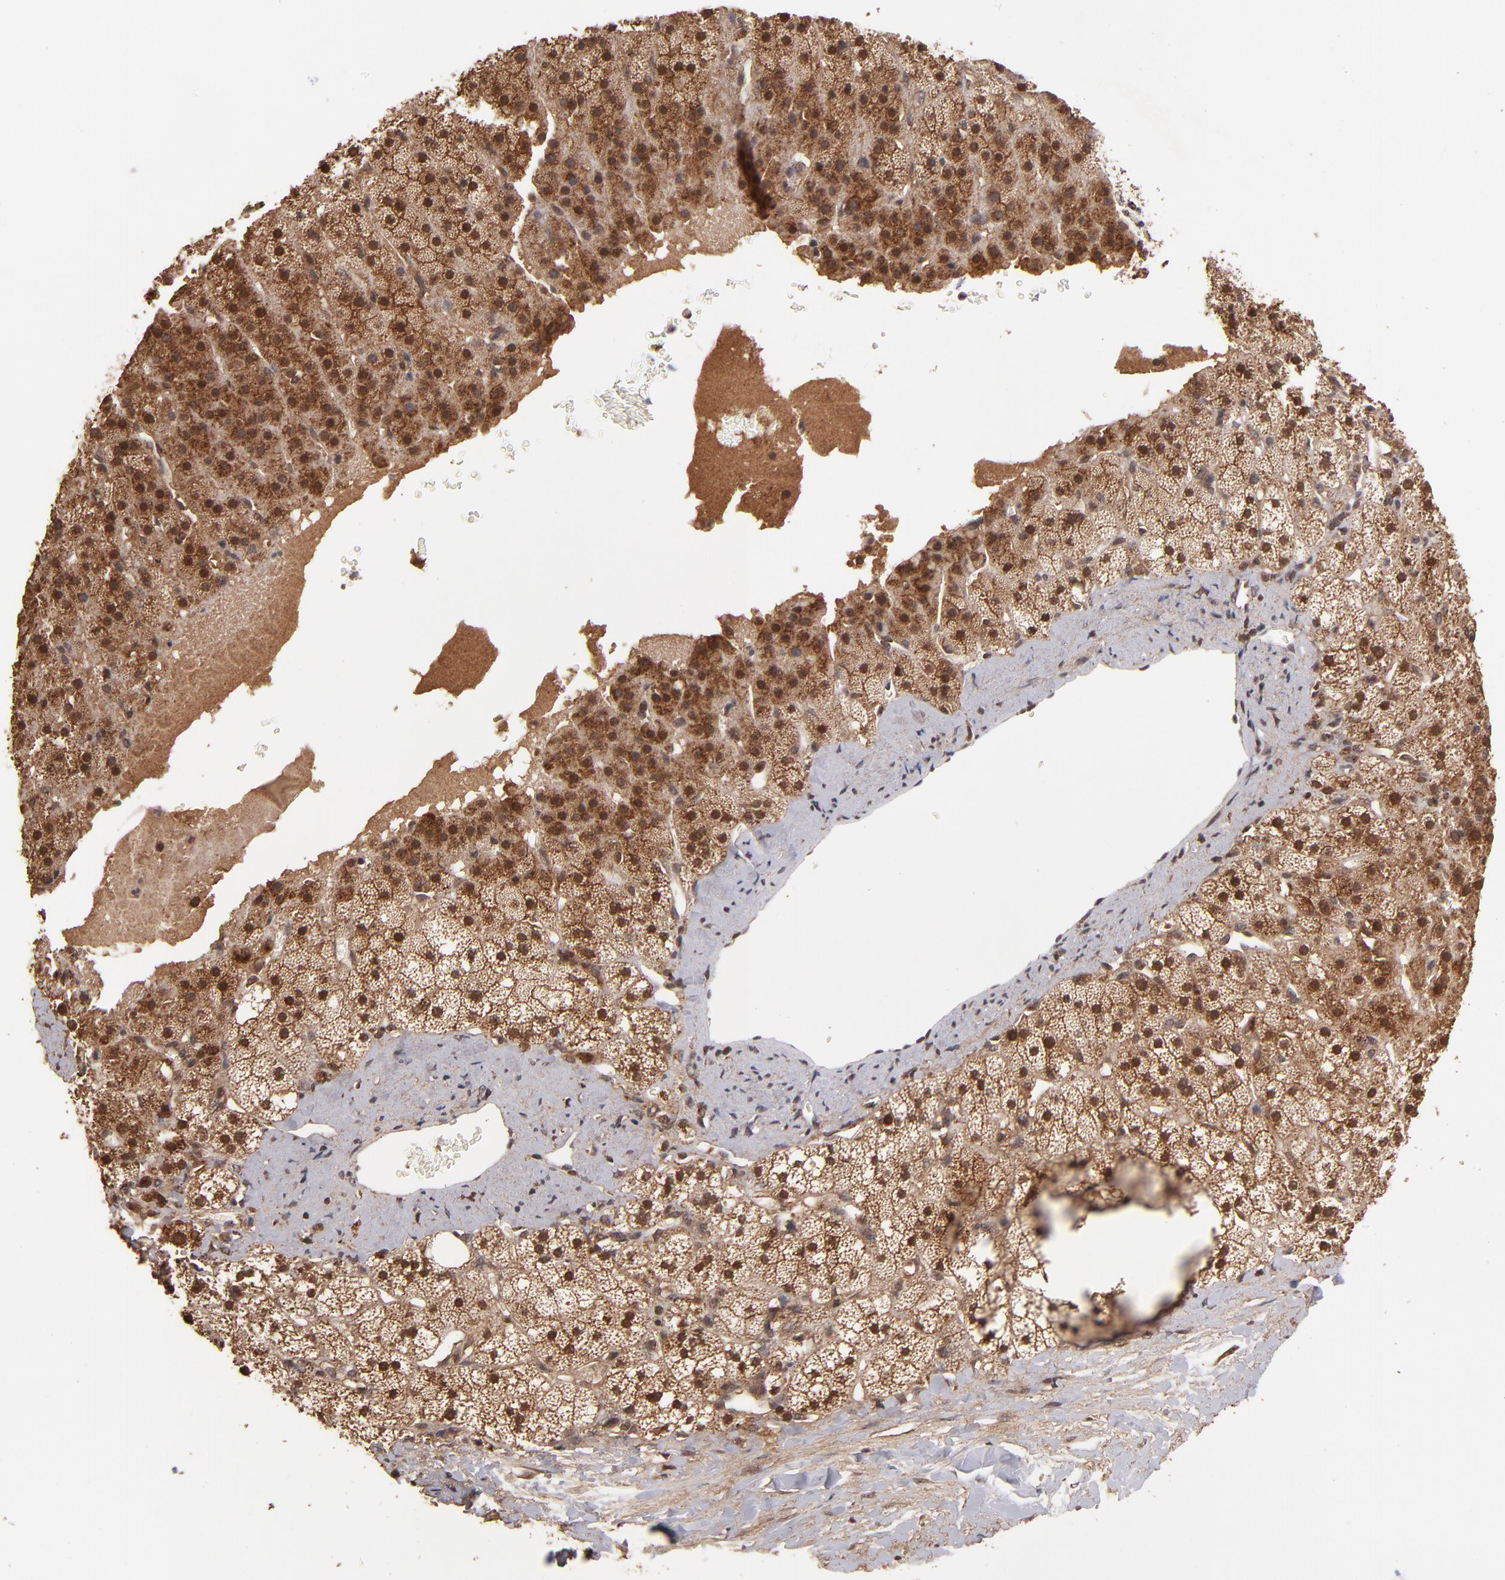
{"staining": {"intensity": "strong", "quantity": ">75%", "location": "cytoplasmic/membranous,nuclear"}, "tissue": "adrenal gland", "cell_type": "Glandular cells", "image_type": "normal", "snomed": [{"axis": "morphology", "description": "Normal tissue, NOS"}, {"axis": "topography", "description": "Adrenal gland"}], "caption": "Immunohistochemistry image of unremarkable adrenal gland: human adrenal gland stained using immunohistochemistry reveals high levels of strong protein expression localized specifically in the cytoplasmic/membranous,nuclear of glandular cells, appearing as a cytoplasmic/membranous,nuclear brown color.", "gene": "NFE2L2", "patient": {"sex": "male", "age": 35}}